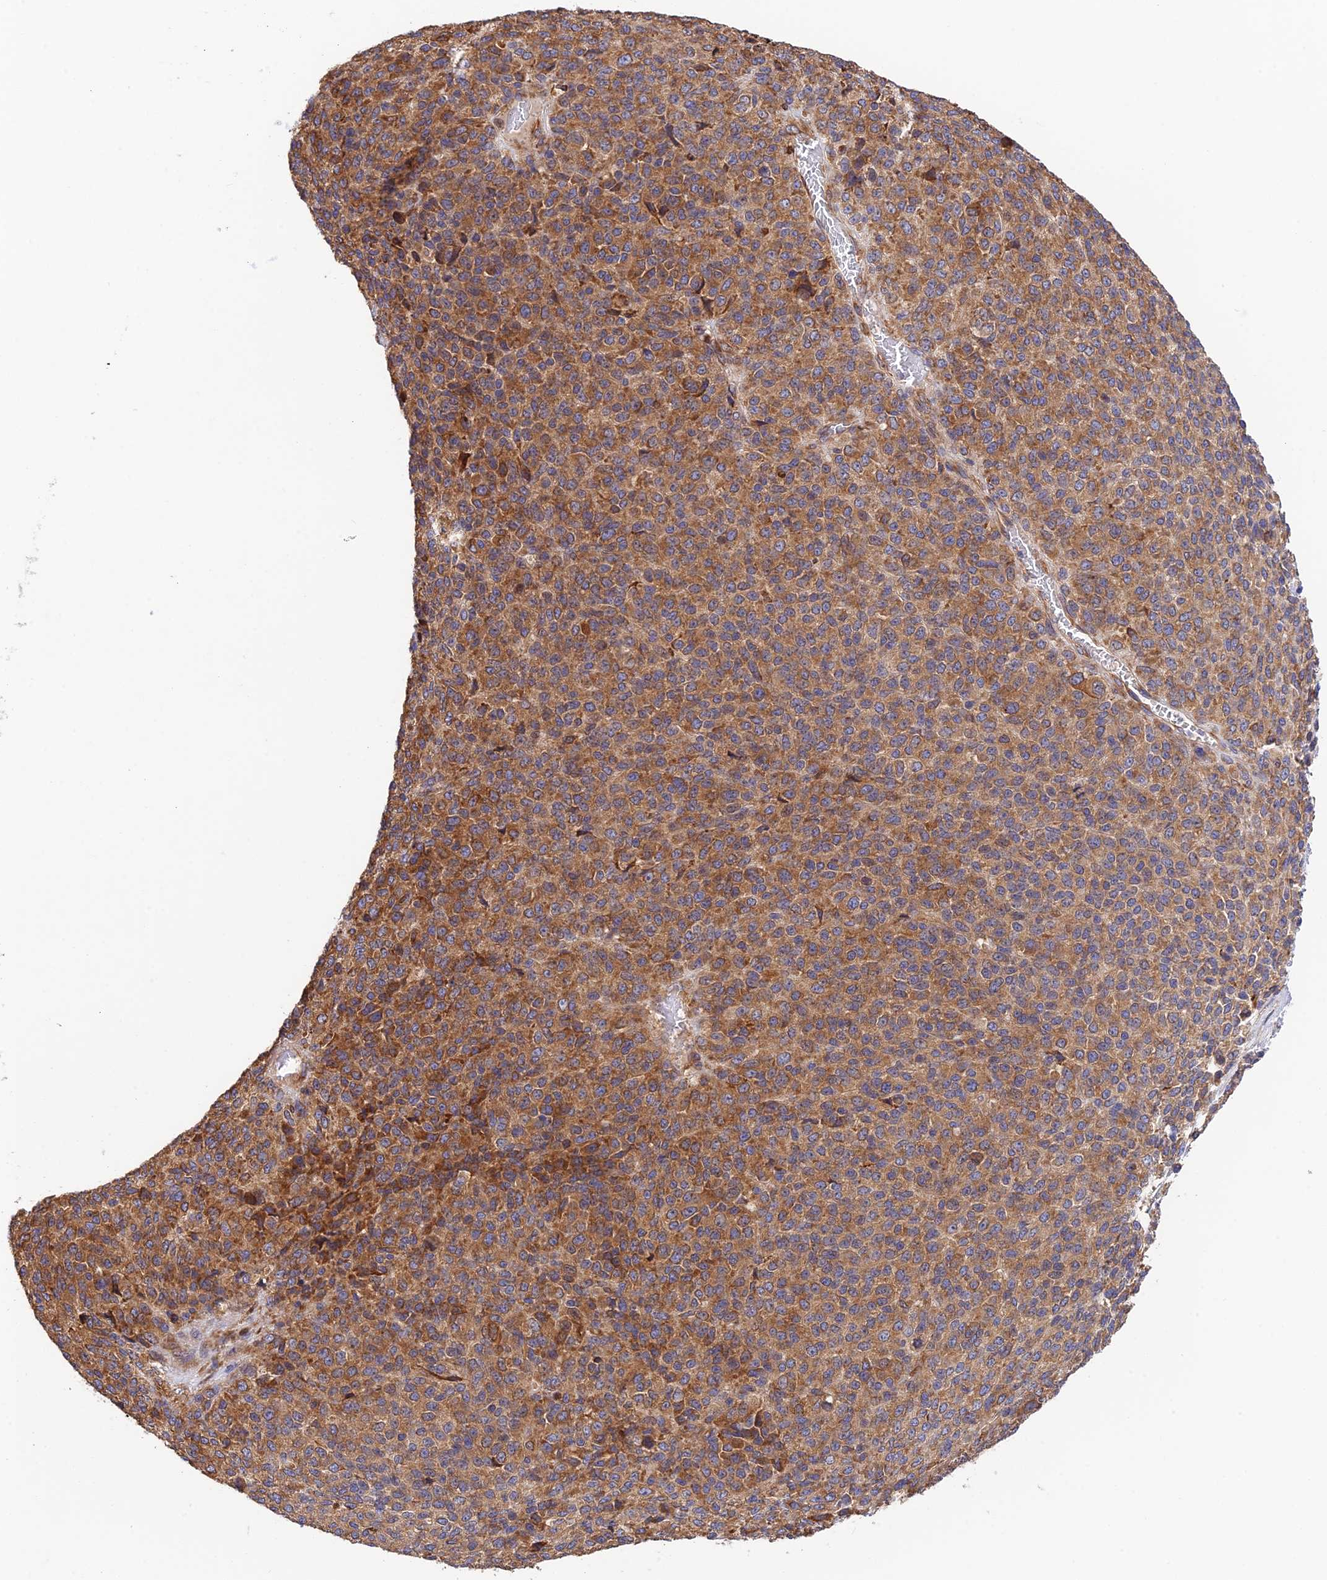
{"staining": {"intensity": "strong", "quantity": ">75%", "location": "cytoplasmic/membranous"}, "tissue": "melanoma", "cell_type": "Tumor cells", "image_type": "cancer", "snomed": [{"axis": "morphology", "description": "Malignant melanoma, Metastatic site"}, {"axis": "topography", "description": "Brain"}], "caption": "High-power microscopy captured an immunohistochemistry histopathology image of melanoma, revealing strong cytoplasmic/membranous expression in about >75% of tumor cells. (DAB (3,3'-diaminobenzidine) IHC, brown staining for protein, blue staining for nuclei).", "gene": "RPL5", "patient": {"sex": "female", "age": 56}}